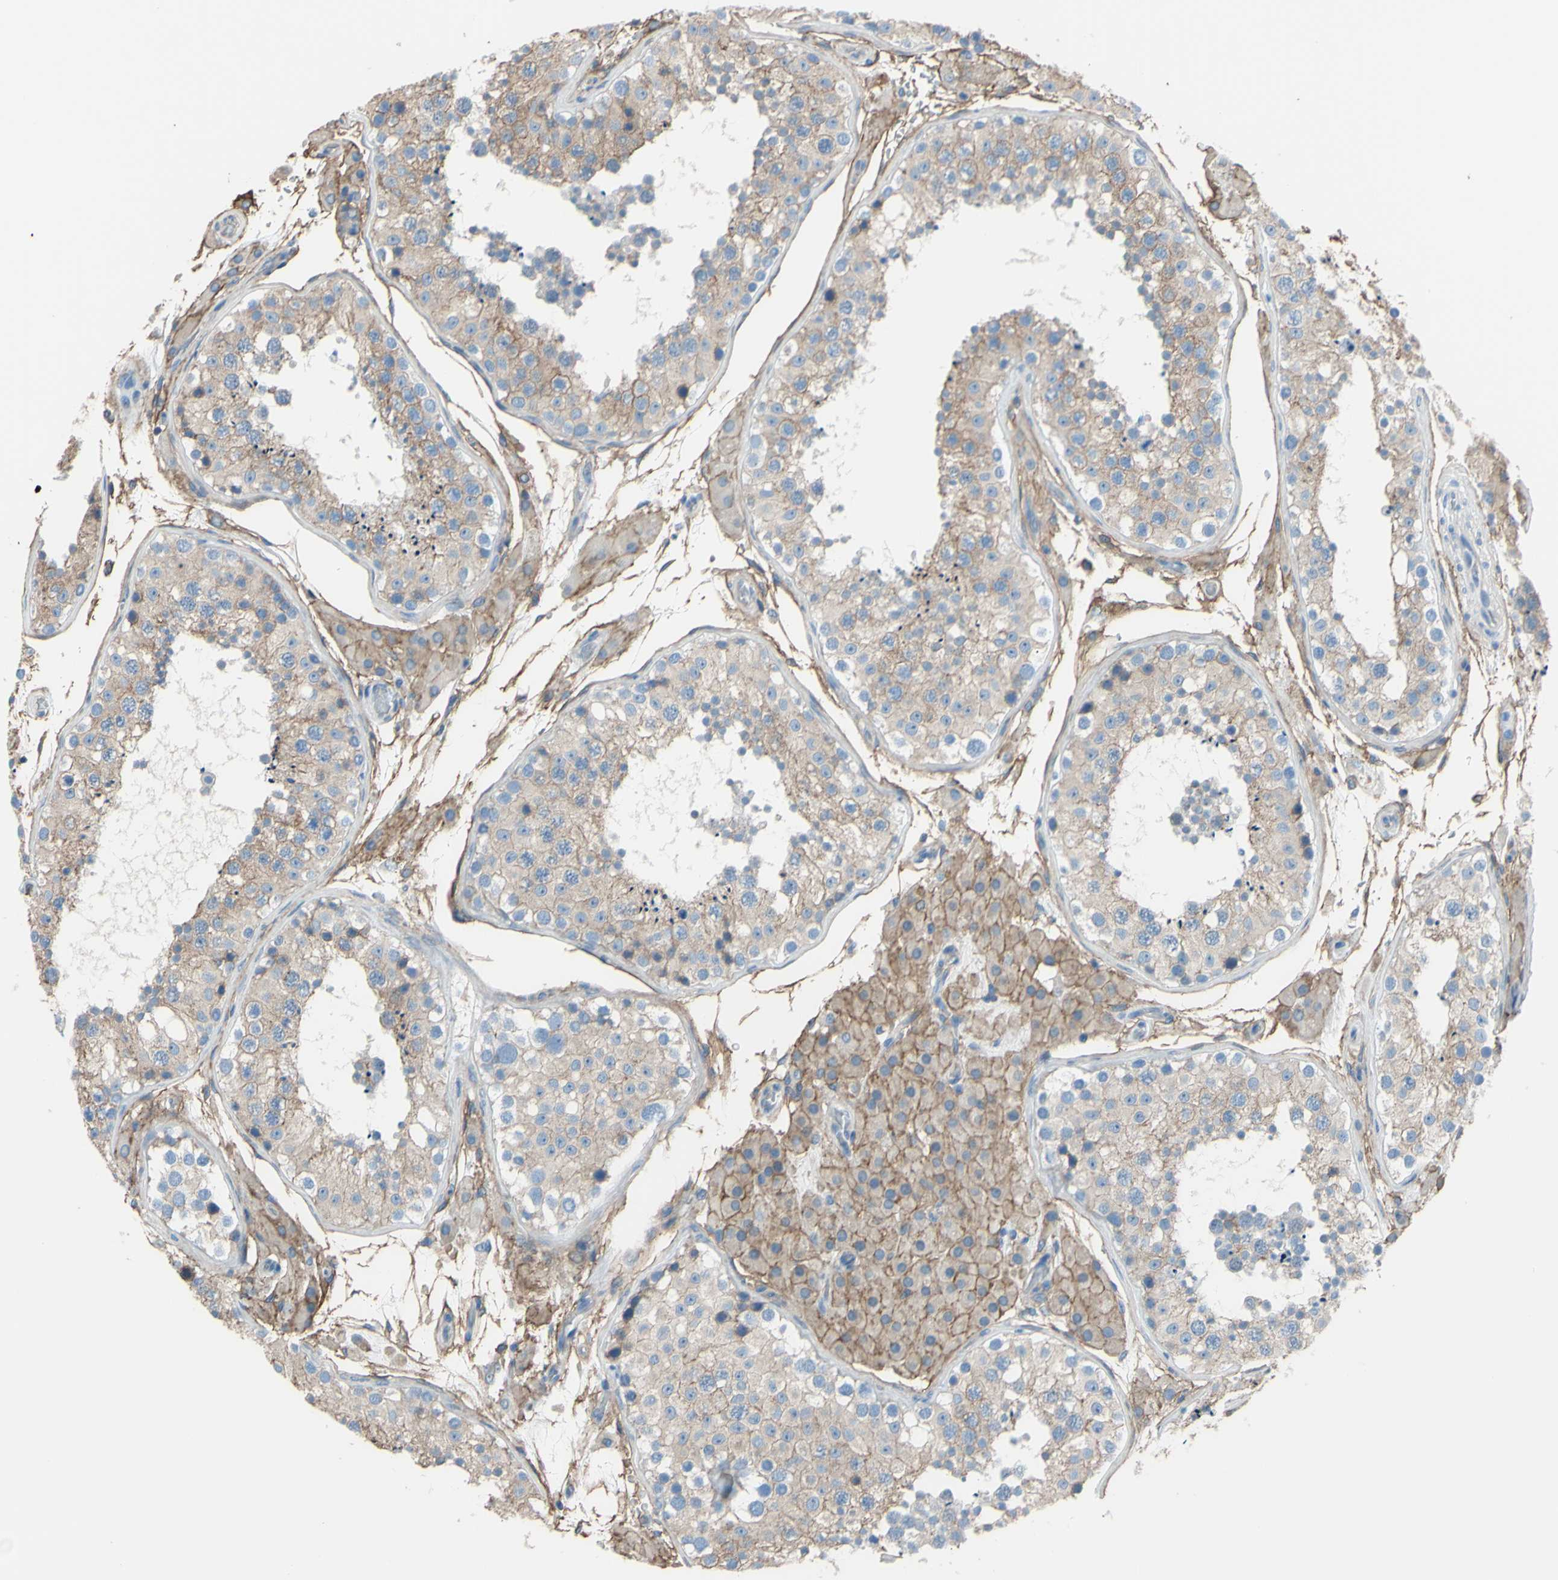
{"staining": {"intensity": "weak", "quantity": ">75%", "location": "cytoplasmic/membranous"}, "tissue": "testis", "cell_type": "Cells in seminiferous ducts", "image_type": "normal", "snomed": [{"axis": "morphology", "description": "Normal tissue, NOS"}, {"axis": "topography", "description": "Testis"}, {"axis": "topography", "description": "Epididymis"}], "caption": "Immunohistochemical staining of benign testis demonstrates >75% levels of weak cytoplasmic/membranous protein expression in about >75% of cells in seminiferous ducts.", "gene": "ADD1", "patient": {"sex": "male", "age": 26}}